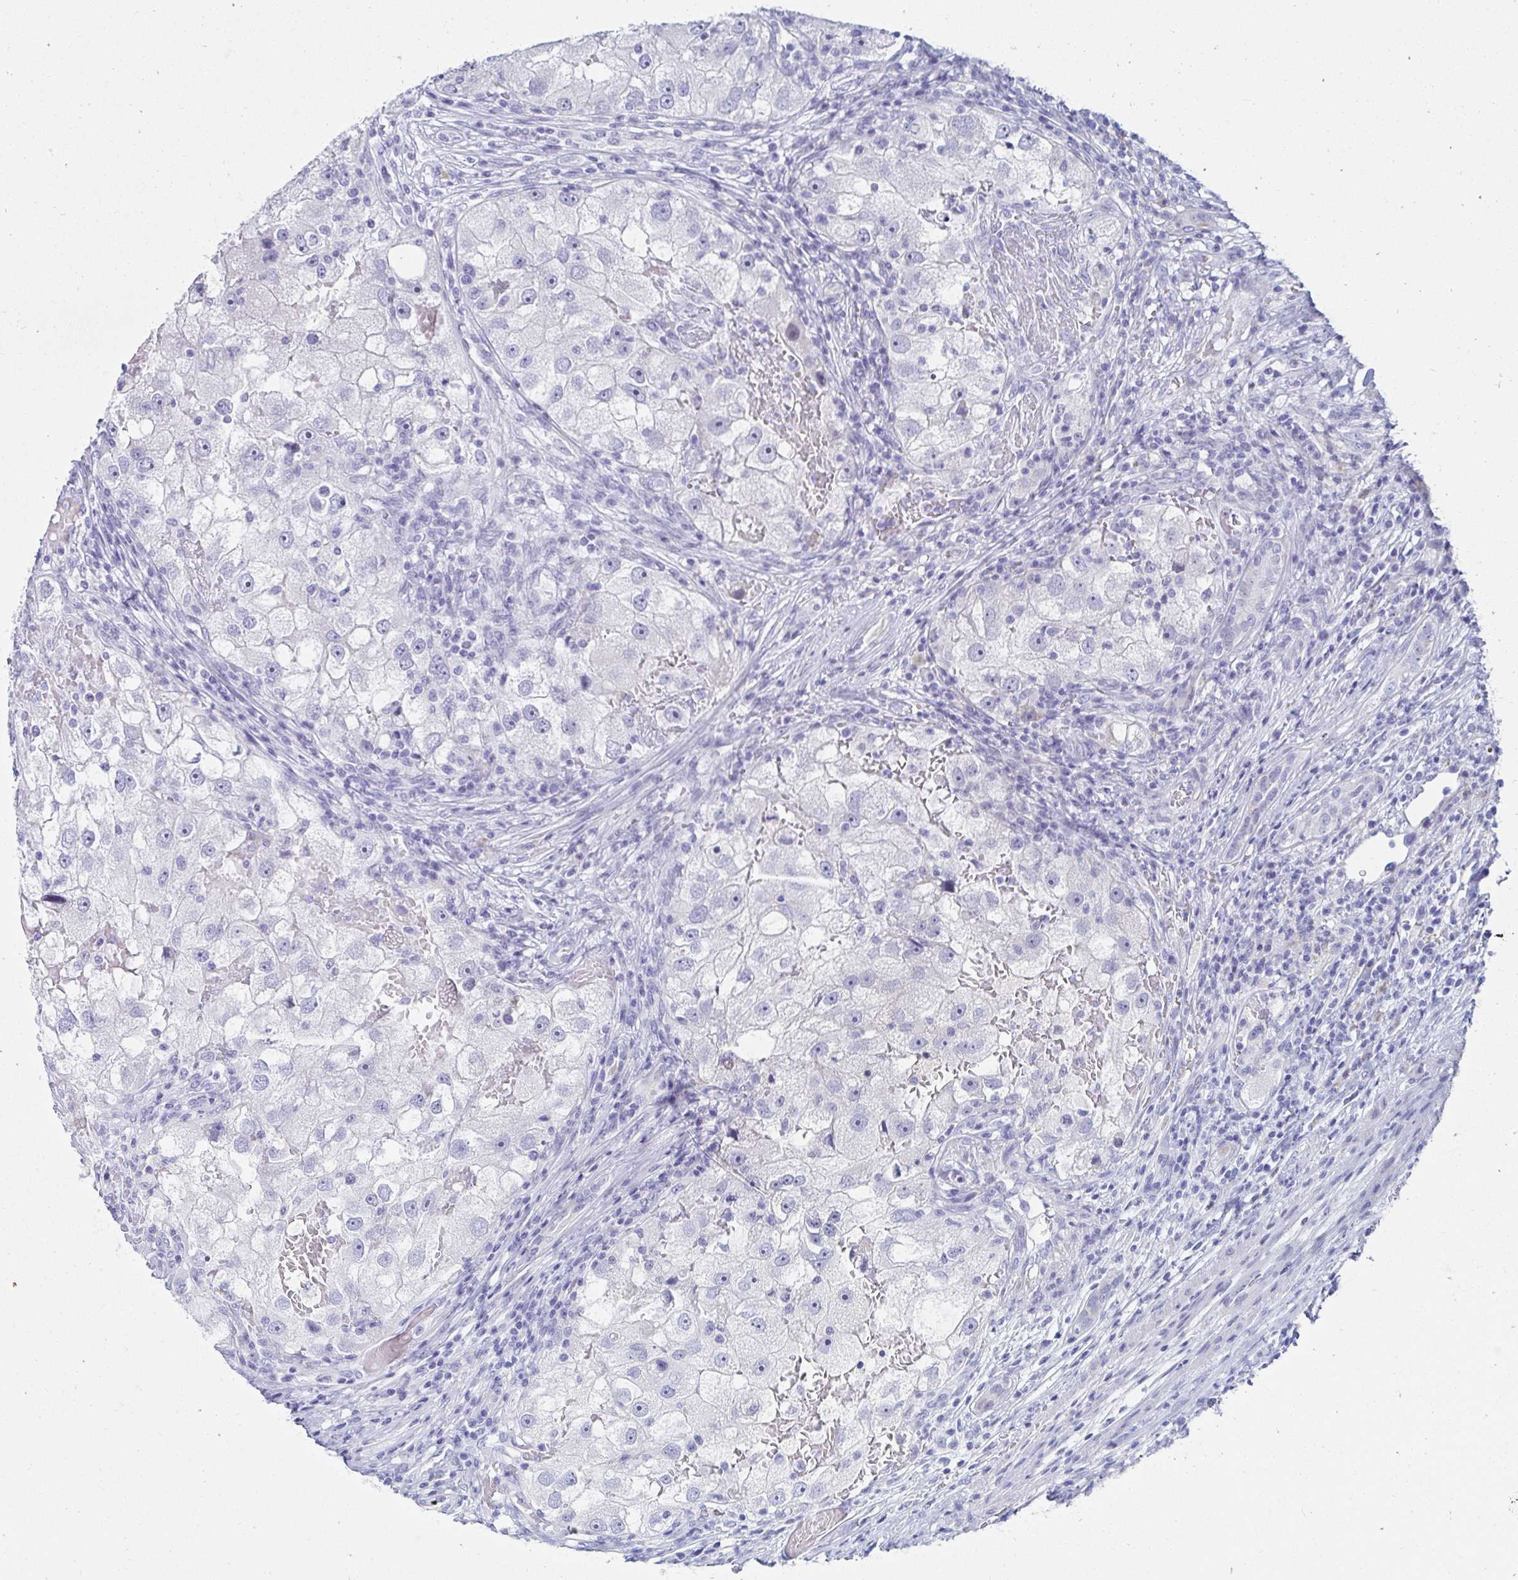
{"staining": {"intensity": "negative", "quantity": "none", "location": "none"}, "tissue": "renal cancer", "cell_type": "Tumor cells", "image_type": "cancer", "snomed": [{"axis": "morphology", "description": "Adenocarcinoma, NOS"}, {"axis": "topography", "description": "Kidney"}], "caption": "A photomicrograph of human renal cancer is negative for staining in tumor cells.", "gene": "C4orf17", "patient": {"sex": "male", "age": 63}}